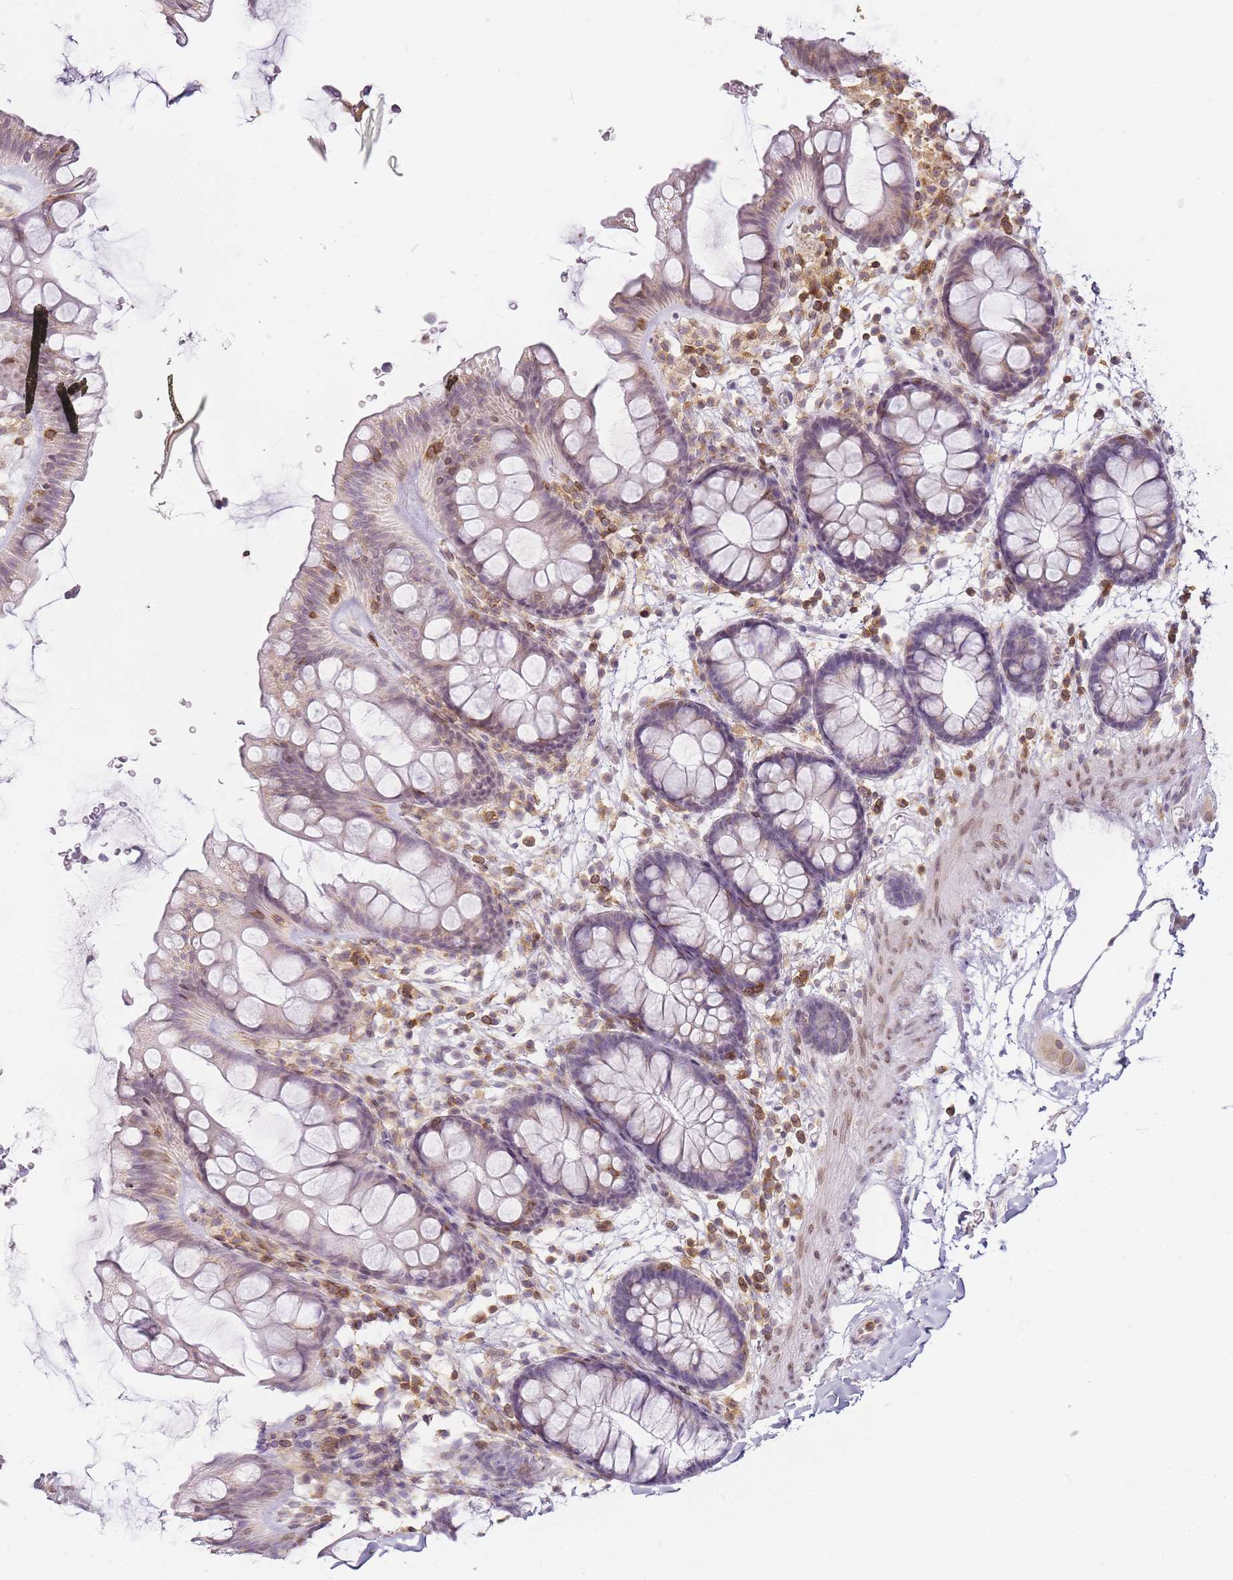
{"staining": {"intensity": "negative", "quantity": "none", "location": "none"}, "tissue": "colon", "cell_type": "Endothelial cells", "image_type": "normal", "snomed": [{"axis": "morphology", "description": "Normal tissue, NOS"}, {"axis": "topography", "description": "Colon"}], "caption": "Endothelial cells are negative for protein expression in benign human colon. Brightfield microscopy of immunohistochemistry stained with DAB (brown) and hematoxylin (blue), captured at high magnification.", "gene": "JAKMIP1", "patient": {"sex": "female", "age": 62}}